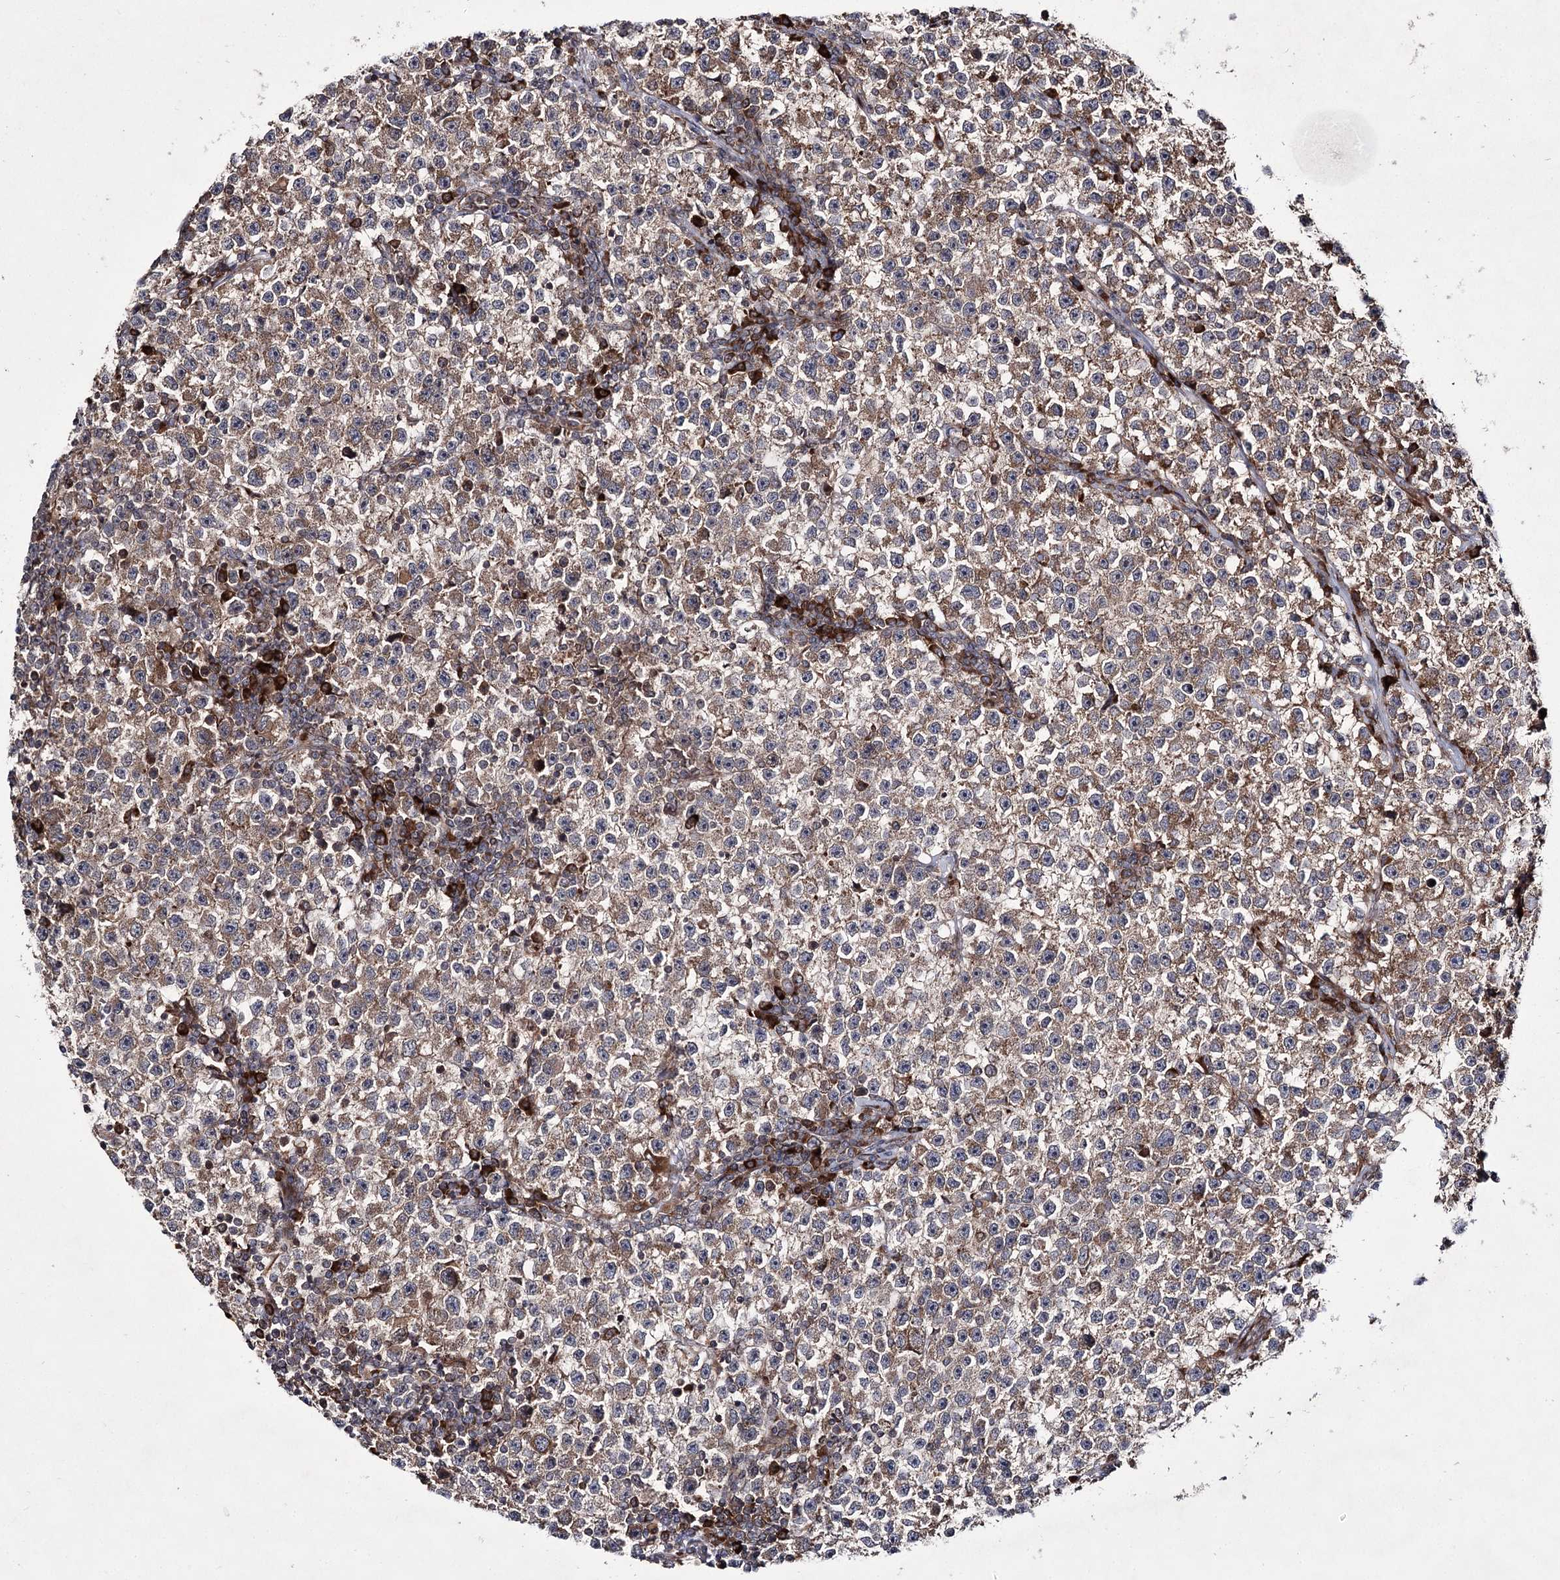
{"staining": {"intensity": "weak", "quantity": ">75%", "location": "cytoplasmic/membranous"}, "tissue": "testis cancer", "cell_type": "Tumor cells", "image_type": "cancer", "snomed": [{"axis": "morphology", "description": "Seminoma, NOS"}, {"axis": "topography", "description": "Testis"}], "caption": "Weak cytoplasmic/membranous protein expression is present in about >75% of tumor cells in testis seminoma.", "gene": "HECTD2", "patient": {"sex": "male", "age": 22}}